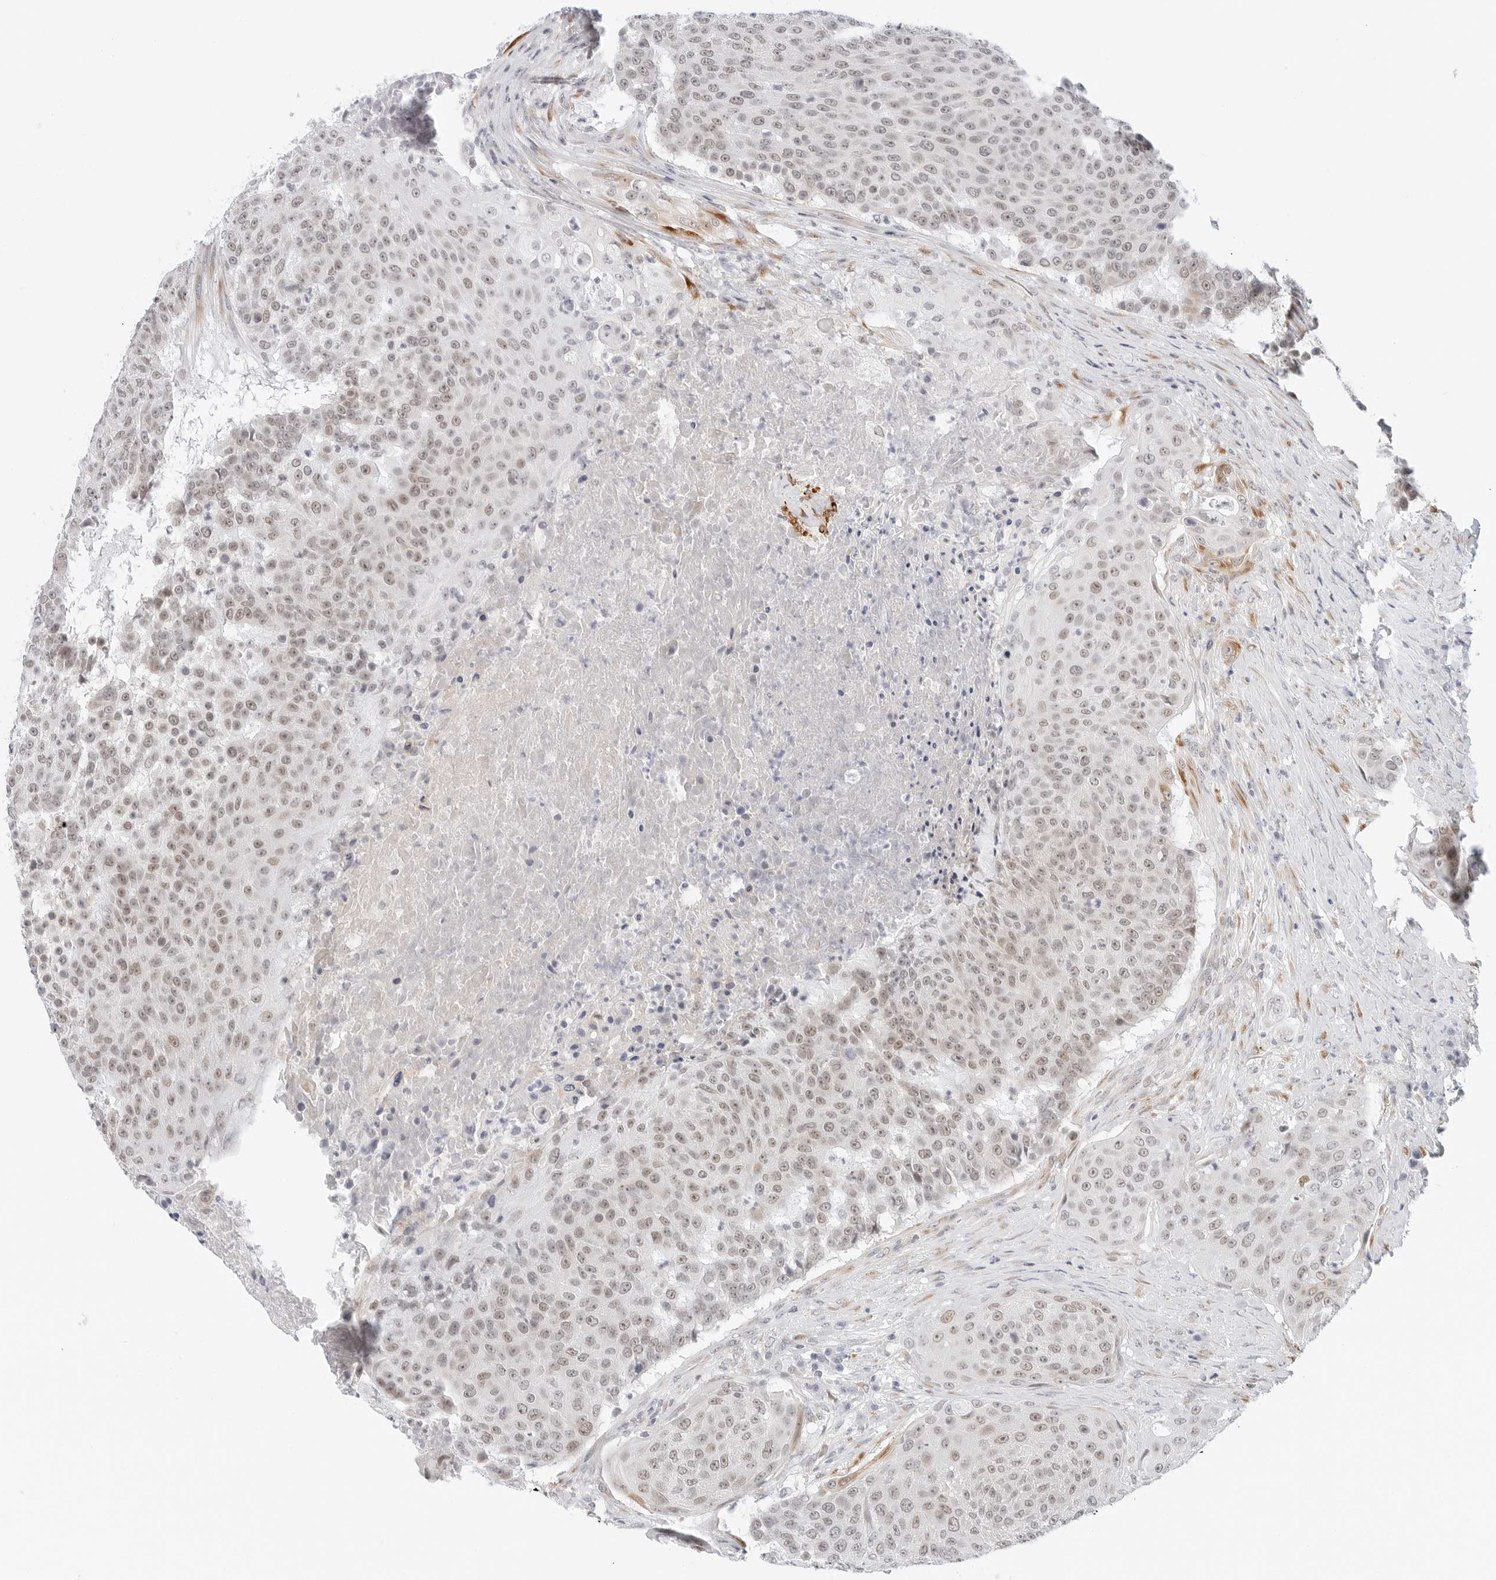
{"staining": {"intensity": "weak", "quantity": "25%-75%", "location": "nuclear"}, "tissue": "urothelial cancer", "cell_type": "Tumor cells", "image_type": "cancer", "snomed": [{"axis": "morphology", "description": "Urothelial carcinoma, High grade"}, {"axis": "topography", "description": "Urinary bladder"}], "caption": "Brown immunohistochemical staining in urothelial carcinoma (high-grade) demonstrates weak nuclear staining in about 25%-75% of tumor cells. Nuclei are stained in blue.", "gene": "TSEN2", "patient": {"sex": "female", "age": 63}}